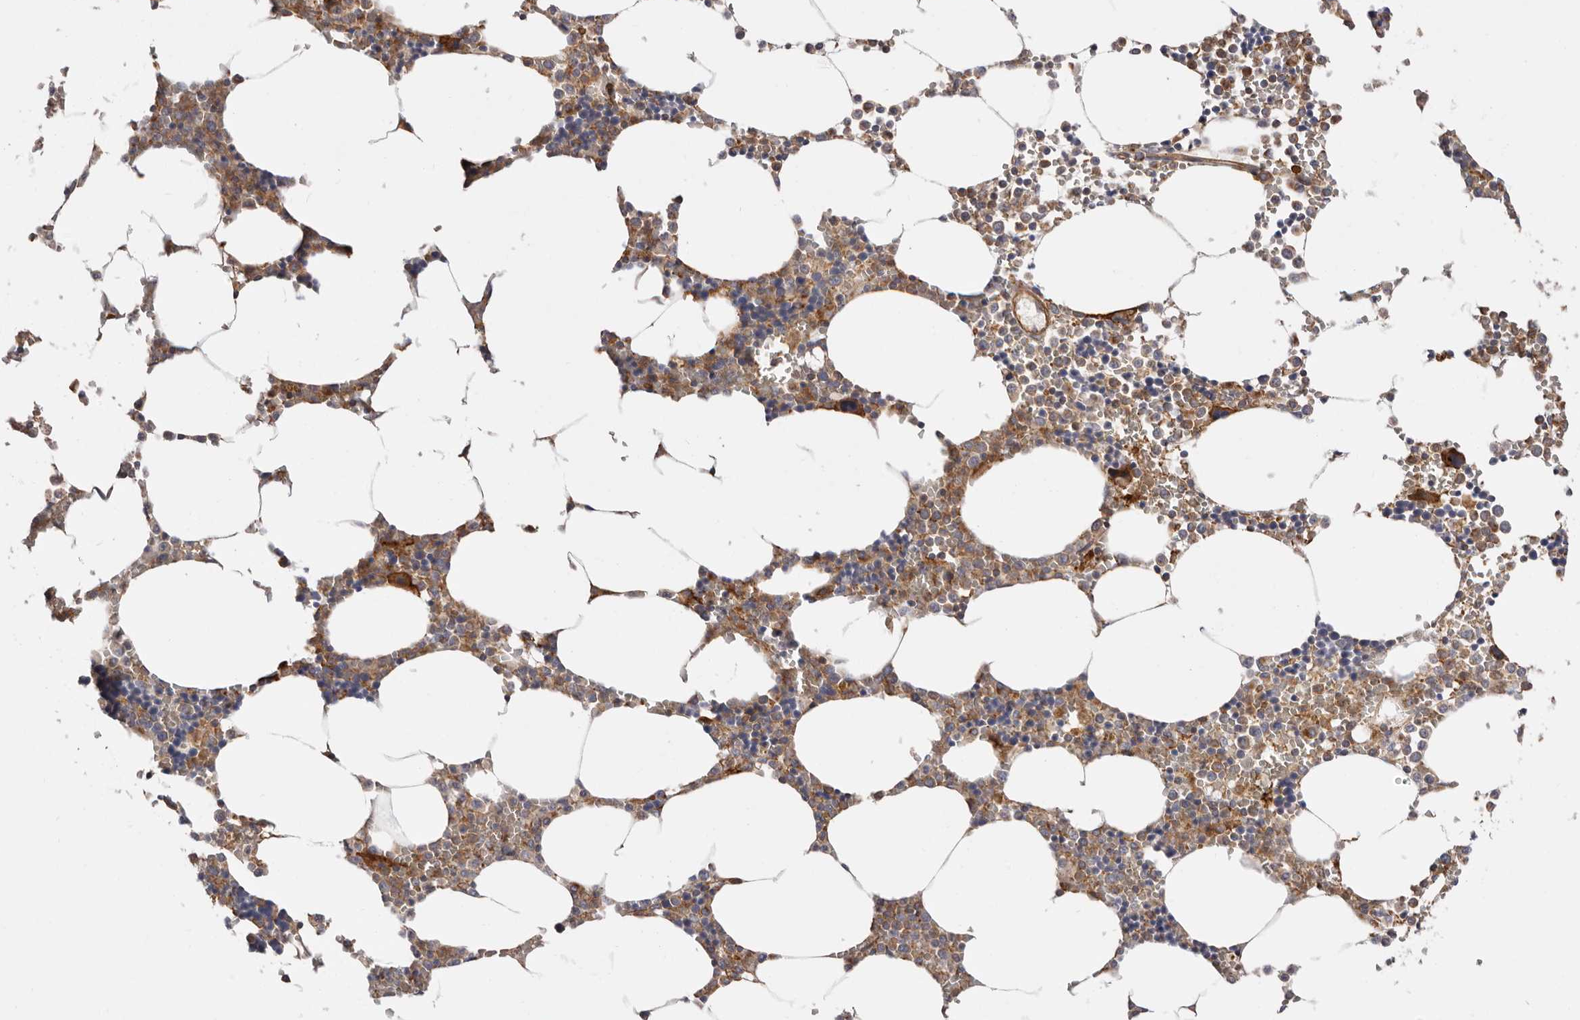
{"staining": {"intensity": "strong", "quantity": "25%-75%", "location": "cytoplasmic/membranous"}, "tissue": "bone marrow", "cell_type": "Hematopoietic cells", "image_type": "normal", "snomed": [{"axis": "morphology", "description": "Normal tissue, NOS"}, {"axis": "topography", "description": "Bone marrow"}], "caption": "Brown immunohistochemical staining in unremarkable bone marrow reveals strong cytoplasmic/membranous expression in about 25%-75% of hematopoietic cells.", "gene": "TMC7", "patient": {"sex": "male", "age": 70}}